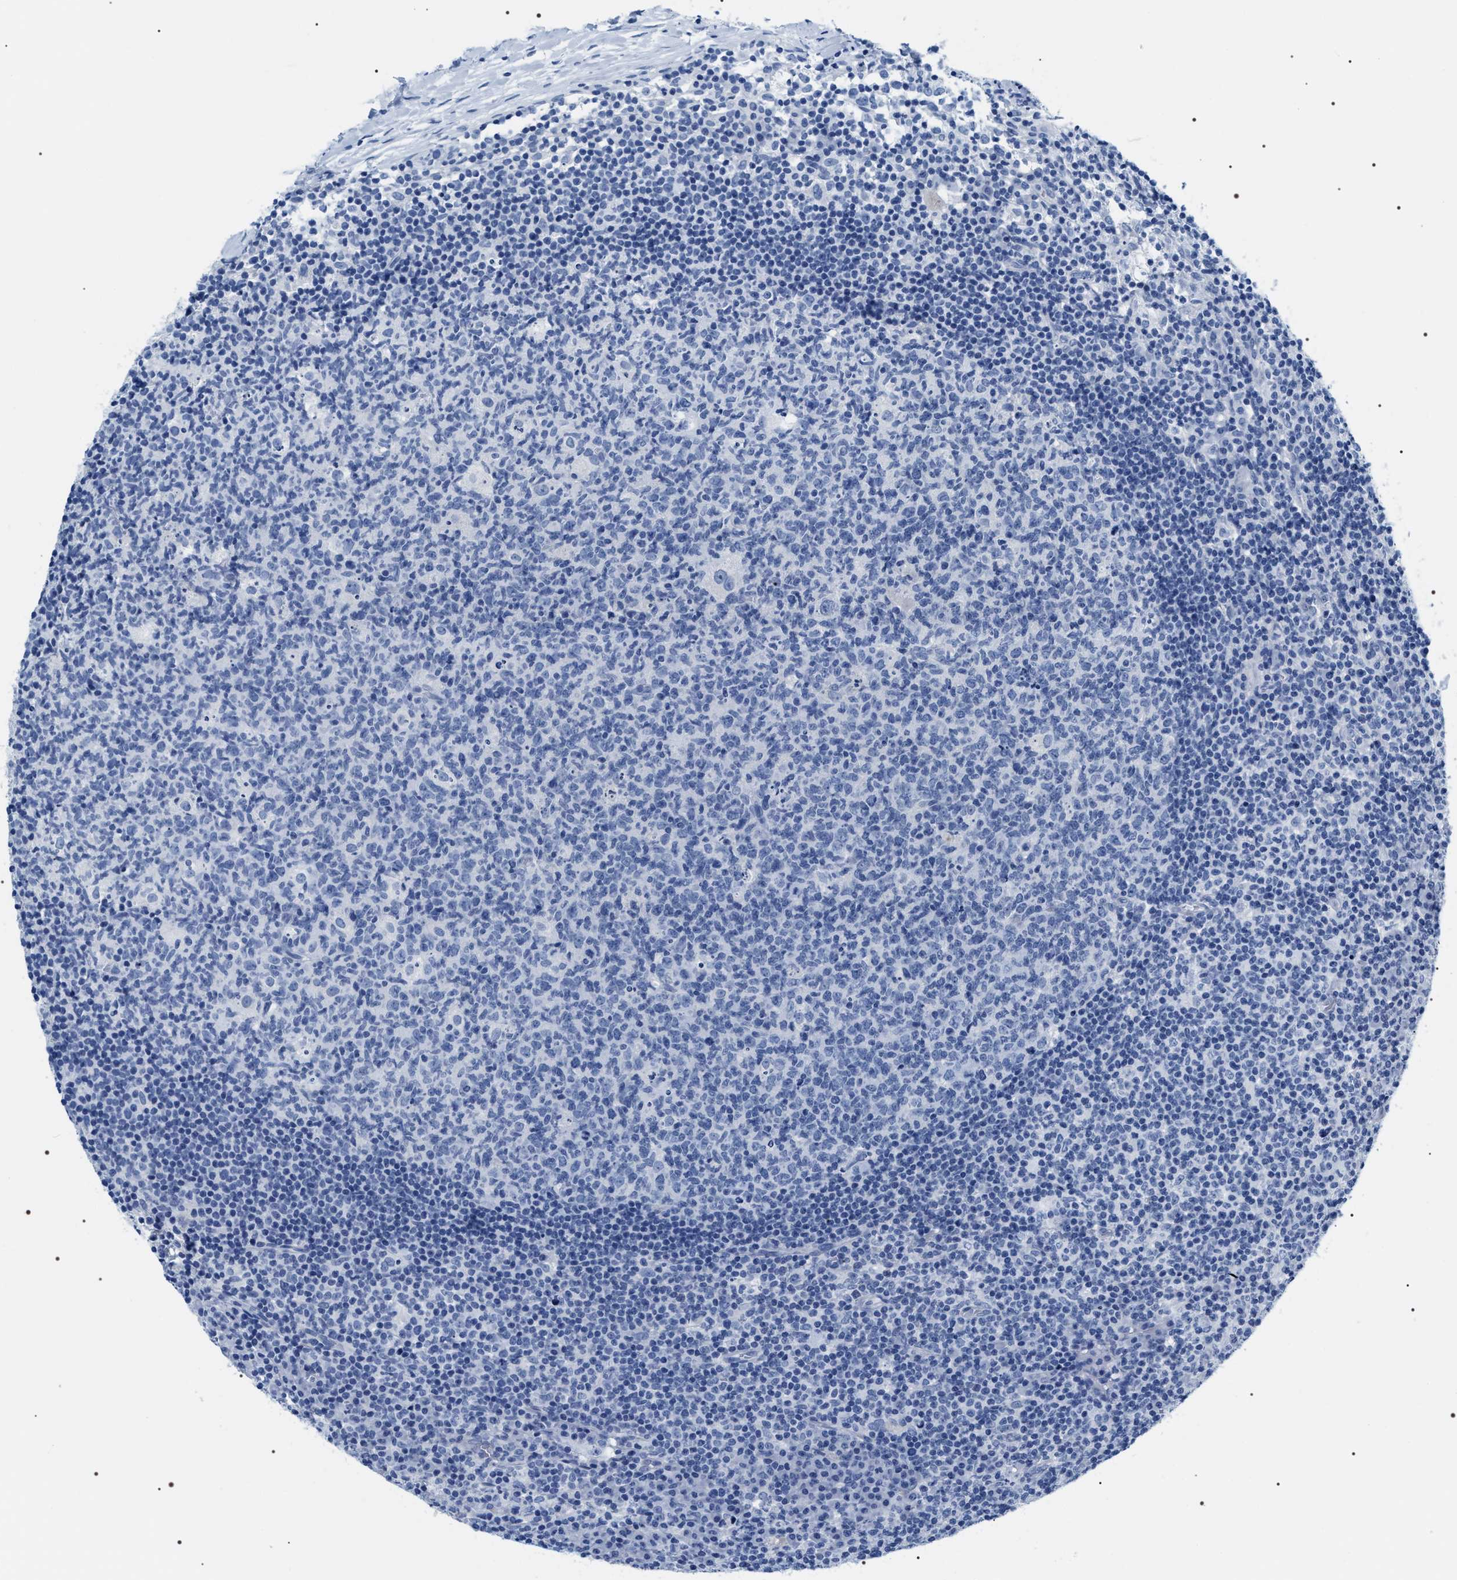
{"staining": {"intensity": "negative", "quantity": "none", "location": "none"}, "tissue": "lymph node", "cell_type": "Germinal center cells", "image_type": "normal", "snomed": [{"axis": "morphology", "description": "Normal tissue, NOS"}, {"axis": "morphology", "description": "Inflammation, NOS"}, {"axis": "topography", "description": "Lymph node"}], "caption": "High power microscopy image of an immunohistochemistry photomicrograph of benign lymph node, revealing no significant expression in germinal center cells.", "gene": "ADH4", "patient": {"sex": "male", "age": 55}}